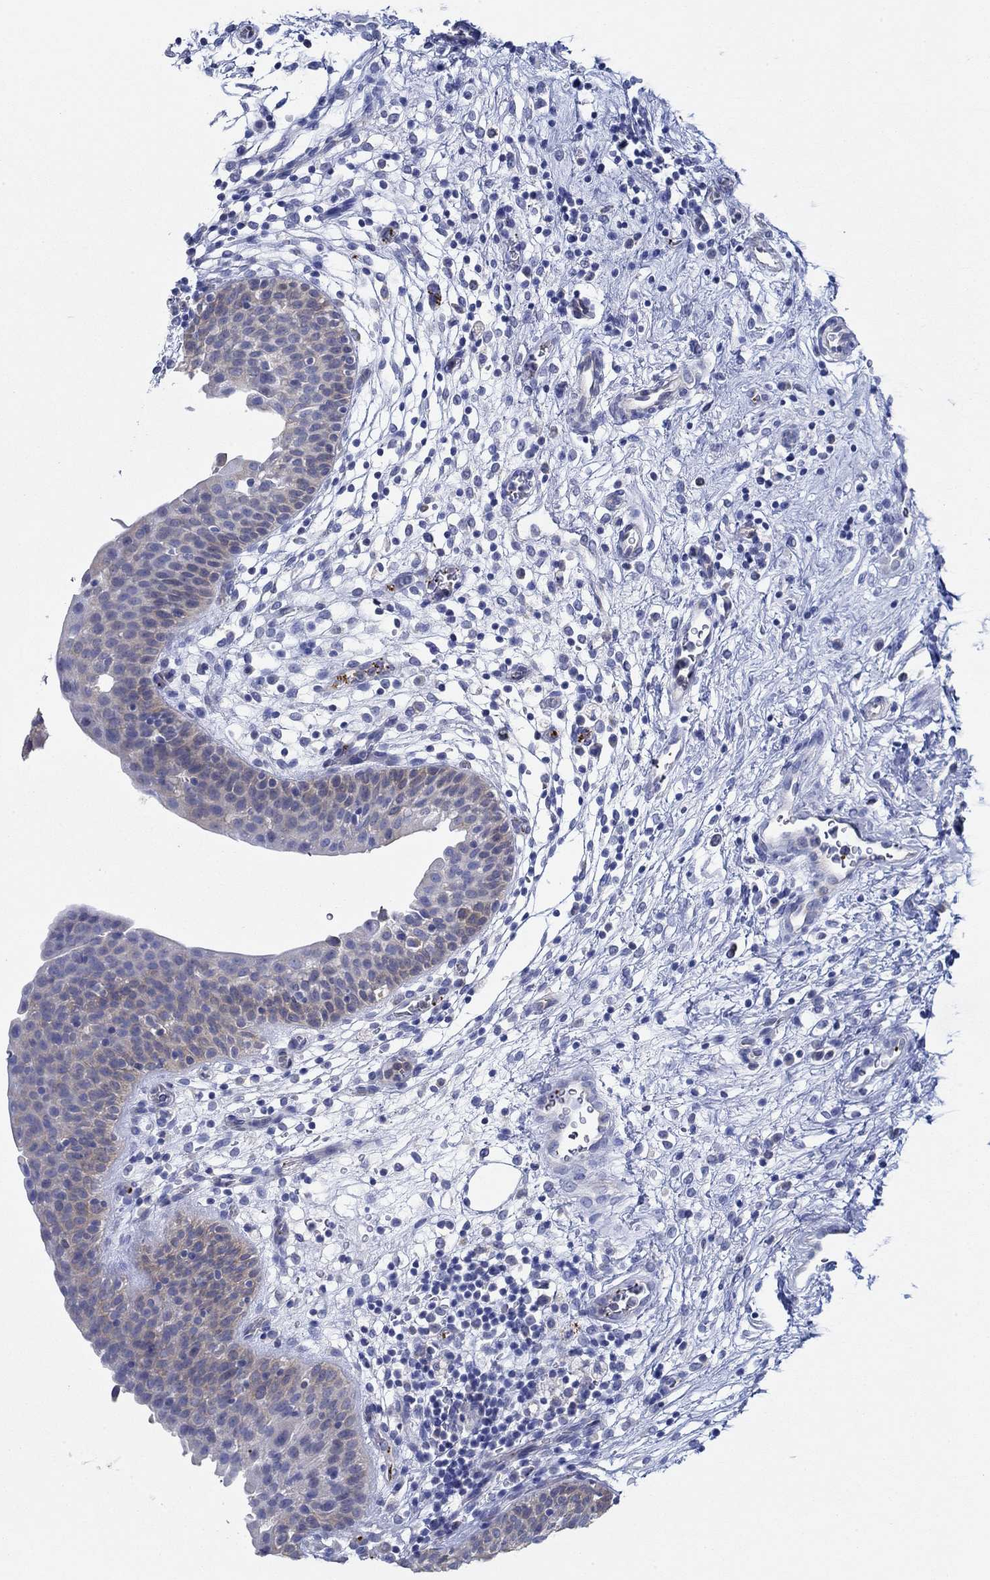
{"staining": {"intensity": "negative", "quantity": "none", "location": "none"}, "tissue": "urinary bladder", "cell_type": "Urothelial cells", "image_type": "normal", "snomed": [{"axis": "morphology", "description": "Normal tissue, NOS"}, {"axis": "topography", "description": "Urinary bladder"}], "caption": "This is a image of IHC staining of unremarkable urinary bladder, which shows no expression in urothelial cells.", "gene": "SLC27A3", "patient": {"sex": "male", "age": 37}}